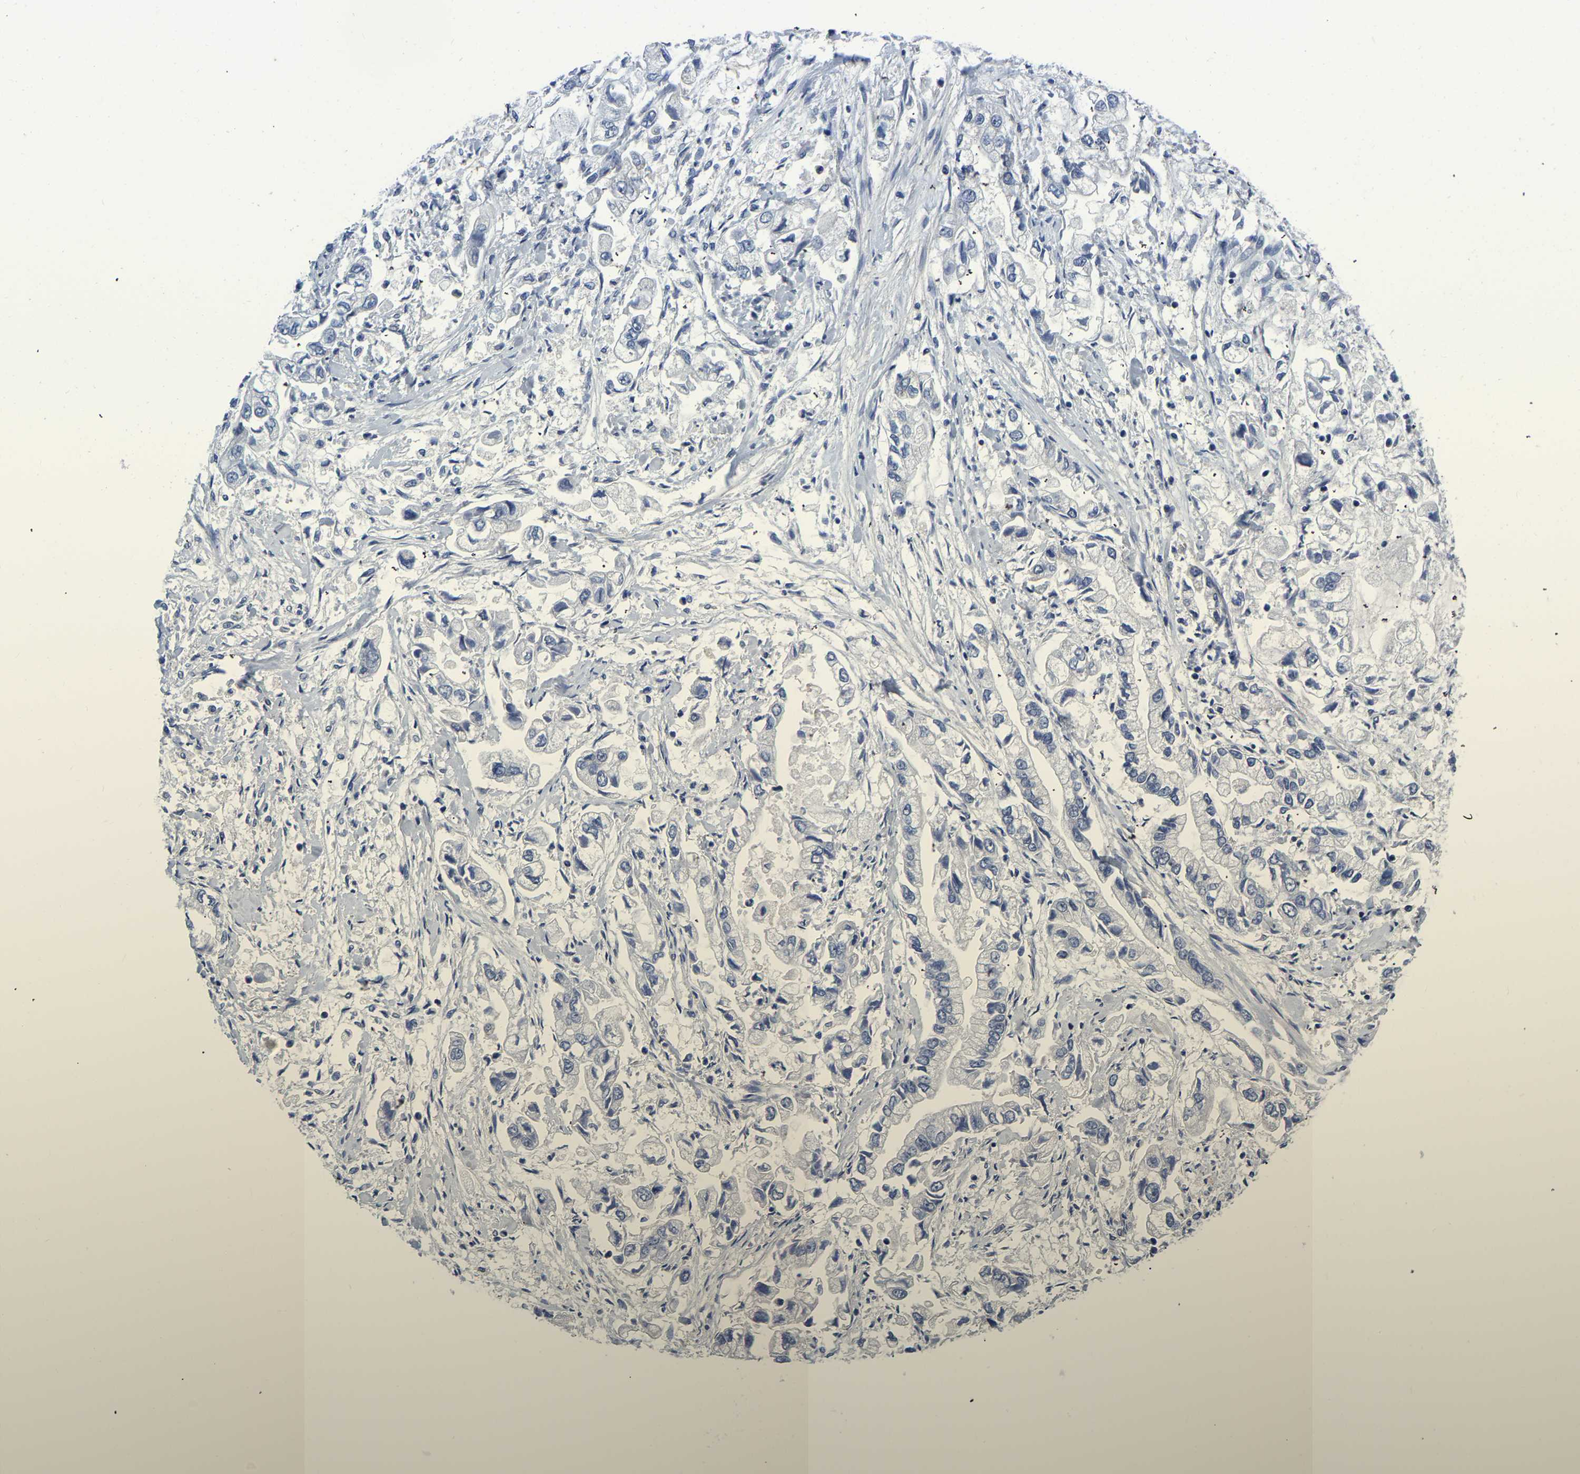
{"staining": {"intensity": "negative", "quantity": "none", "location": "none"}, "tissue": "stomach cancer", "cell_type": "Tumor cells", "image_type": "cancer", "snomed": [{"axis": "morphology", "description": "Normal tissue, NOS"}, {"axis": "morphology", "description": "Adenocarcinoma, NOS"}, {"axis": "topography", "description": "Stomach"}], "caption": "High power microscopy photomicrograph of an immunohistochemistry (IHC) histopathology image of stomach adenocarcinoma, revealing no significant expression in tumor cells. (Brightfield microscopy of DAB immunohistochemistry at high magnification).", "gene": "PDLIM7", "patient": {"sex": "male", "age": 62}}